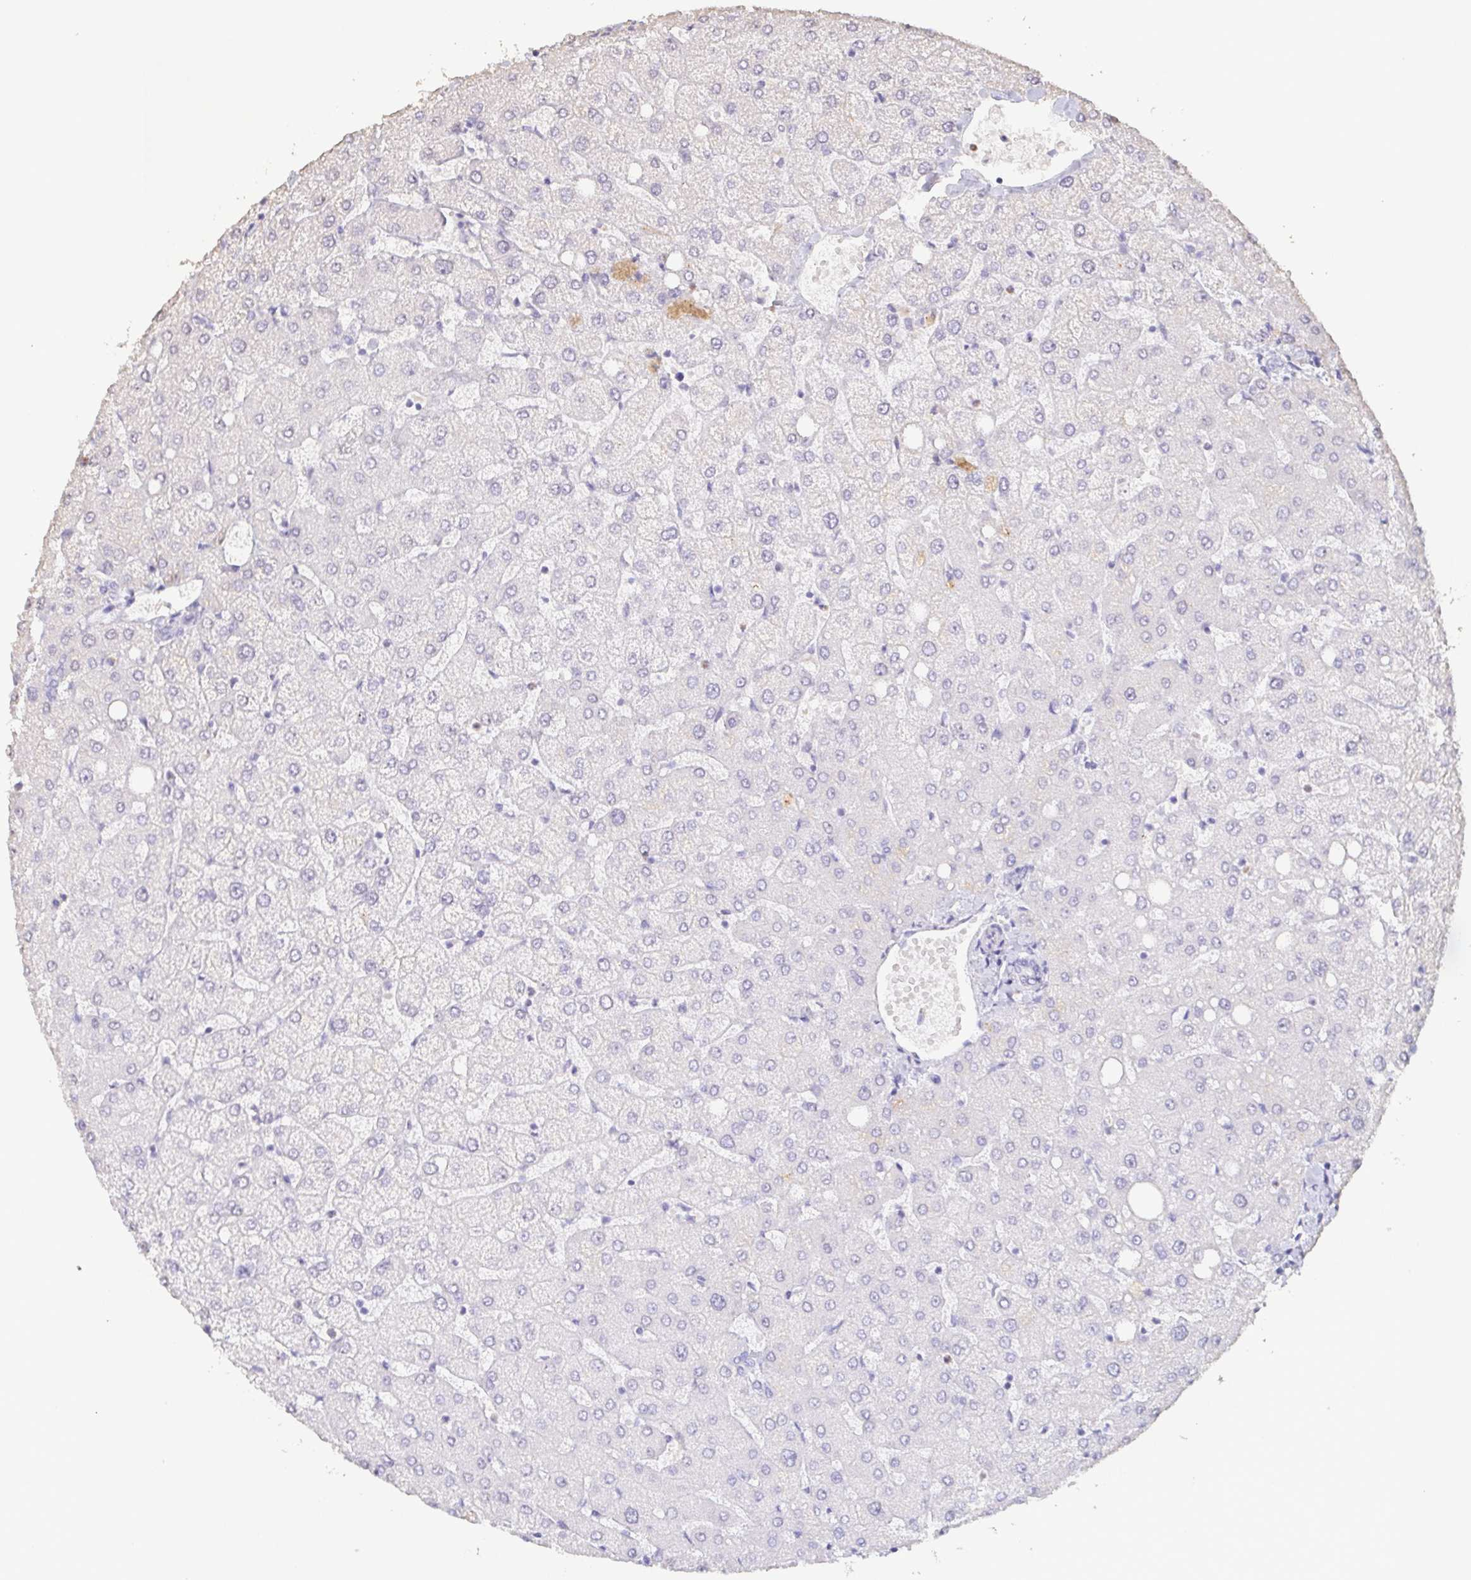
{"staining": {"intensity": "negative", "quantity": "none", "location": "none"}, "tissue": "liver", "cell_type": "Cholangiocytes", "image_type": "normal", "snomed": [{"axis": "morphology", "description": "Normal tissue, NOS"}, {"axis": "topography", "description": "Liver"}], "caption": "This micrograph is of normal liver stained with IHC to label a protein in brown with the nuclei are counter-stained blue. There is no staining in cholangiocytes.", "gene": "BPIFA2", "patient": {"sex": "female", "age": 54}}